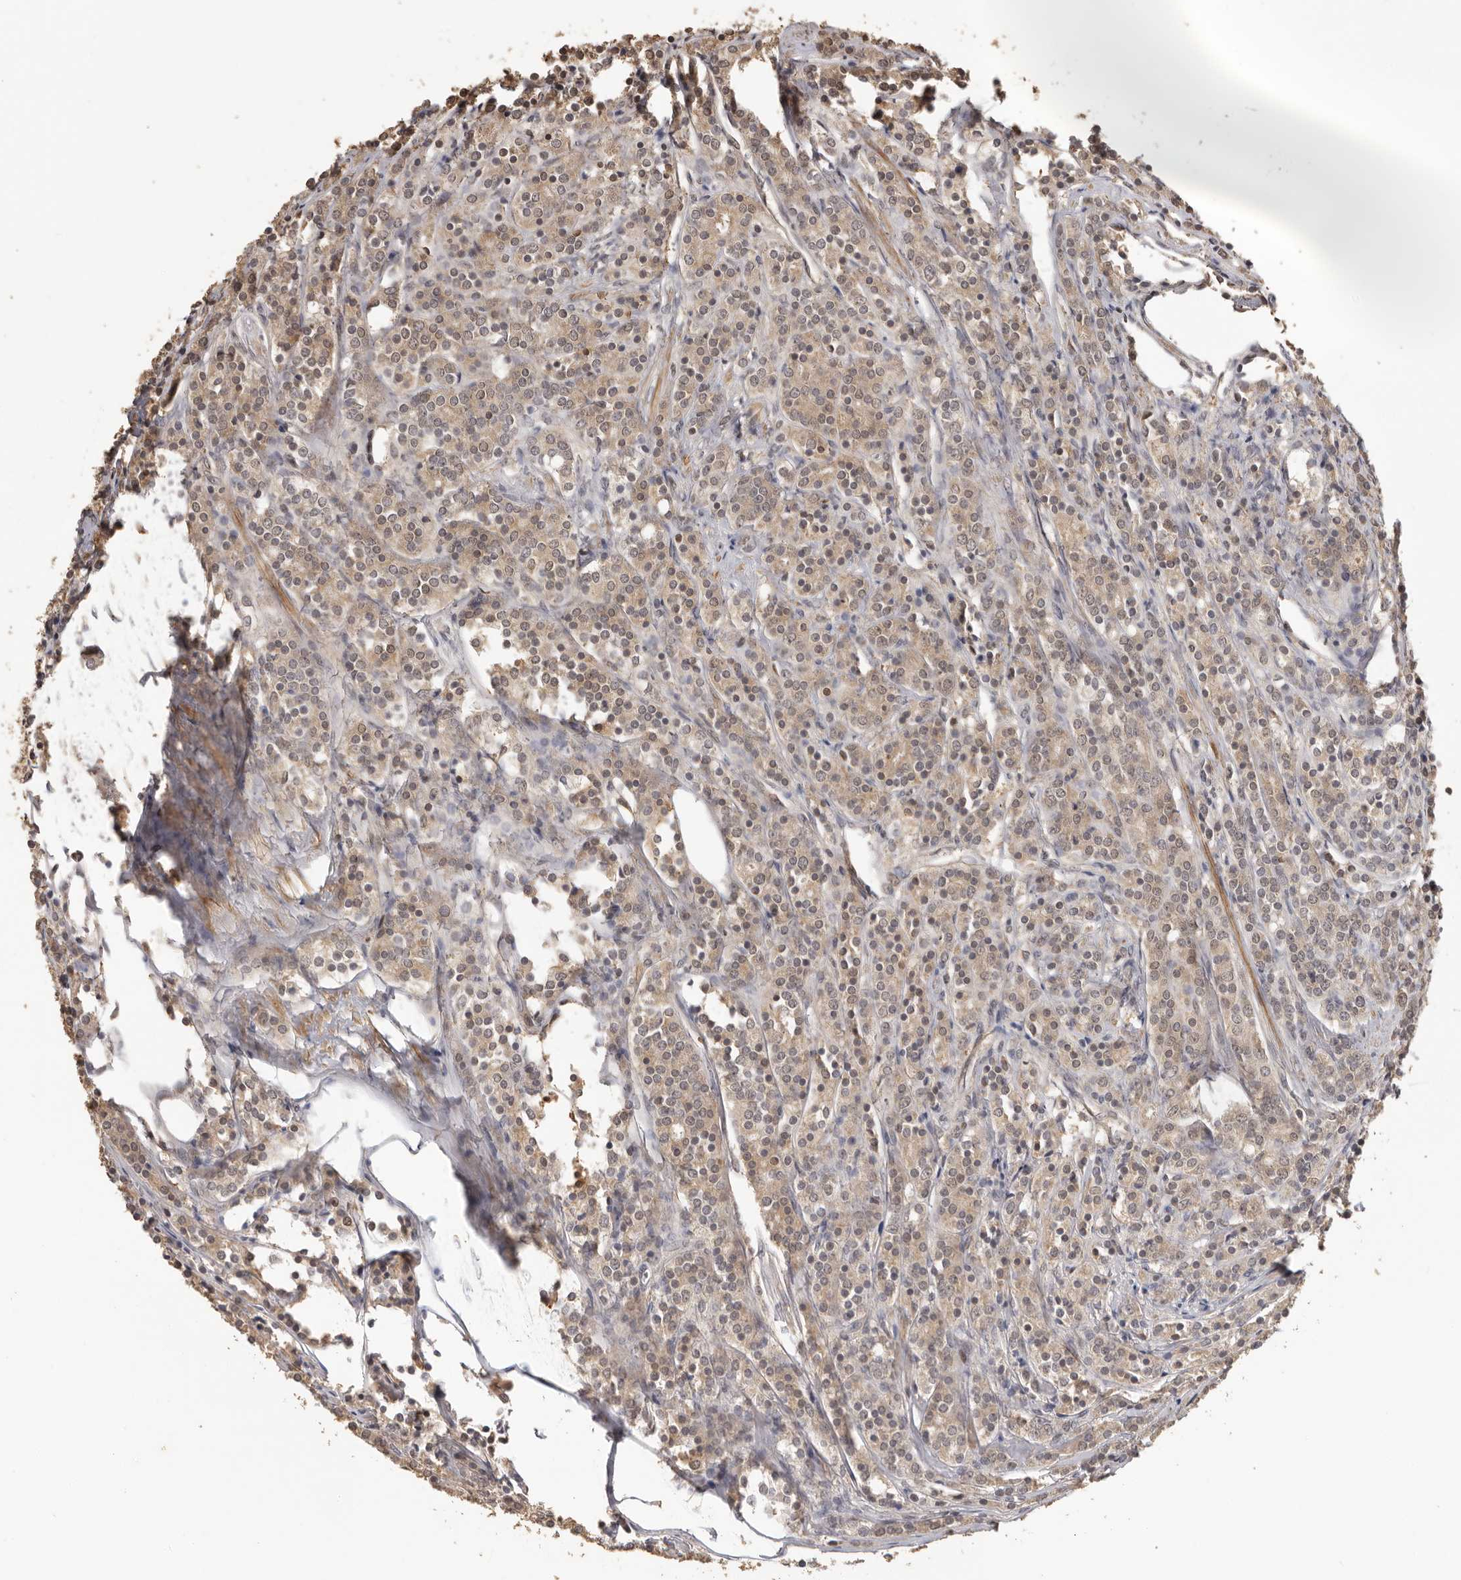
{"staining": {"intensity": "moderate", "quantity": ">75%", "location": "cytoplasmic/membranous,nuclear"}, "tissue": "prostate cancer", "cell_type": "Tumor cells", "image_type": "cancer", "snomed": [{"axis": "morphology", "description": "Adenocarcinoma, High grade"}, {"axis": "topography", "description": "Prostate"}], "caption": "The immunohistochemical stain labels moderate cytoplasmic/membranous and nuclear positivity in tumor cells of prostate cancer (adenocarcinoma (high-grade)) tissue. Using DAB (brown) and hematoxylin (blue) stains, captured at high magnification using brightfield microscopy.", "gene": "KIF2B", "patient": {"sex": "male", "age": 62}}